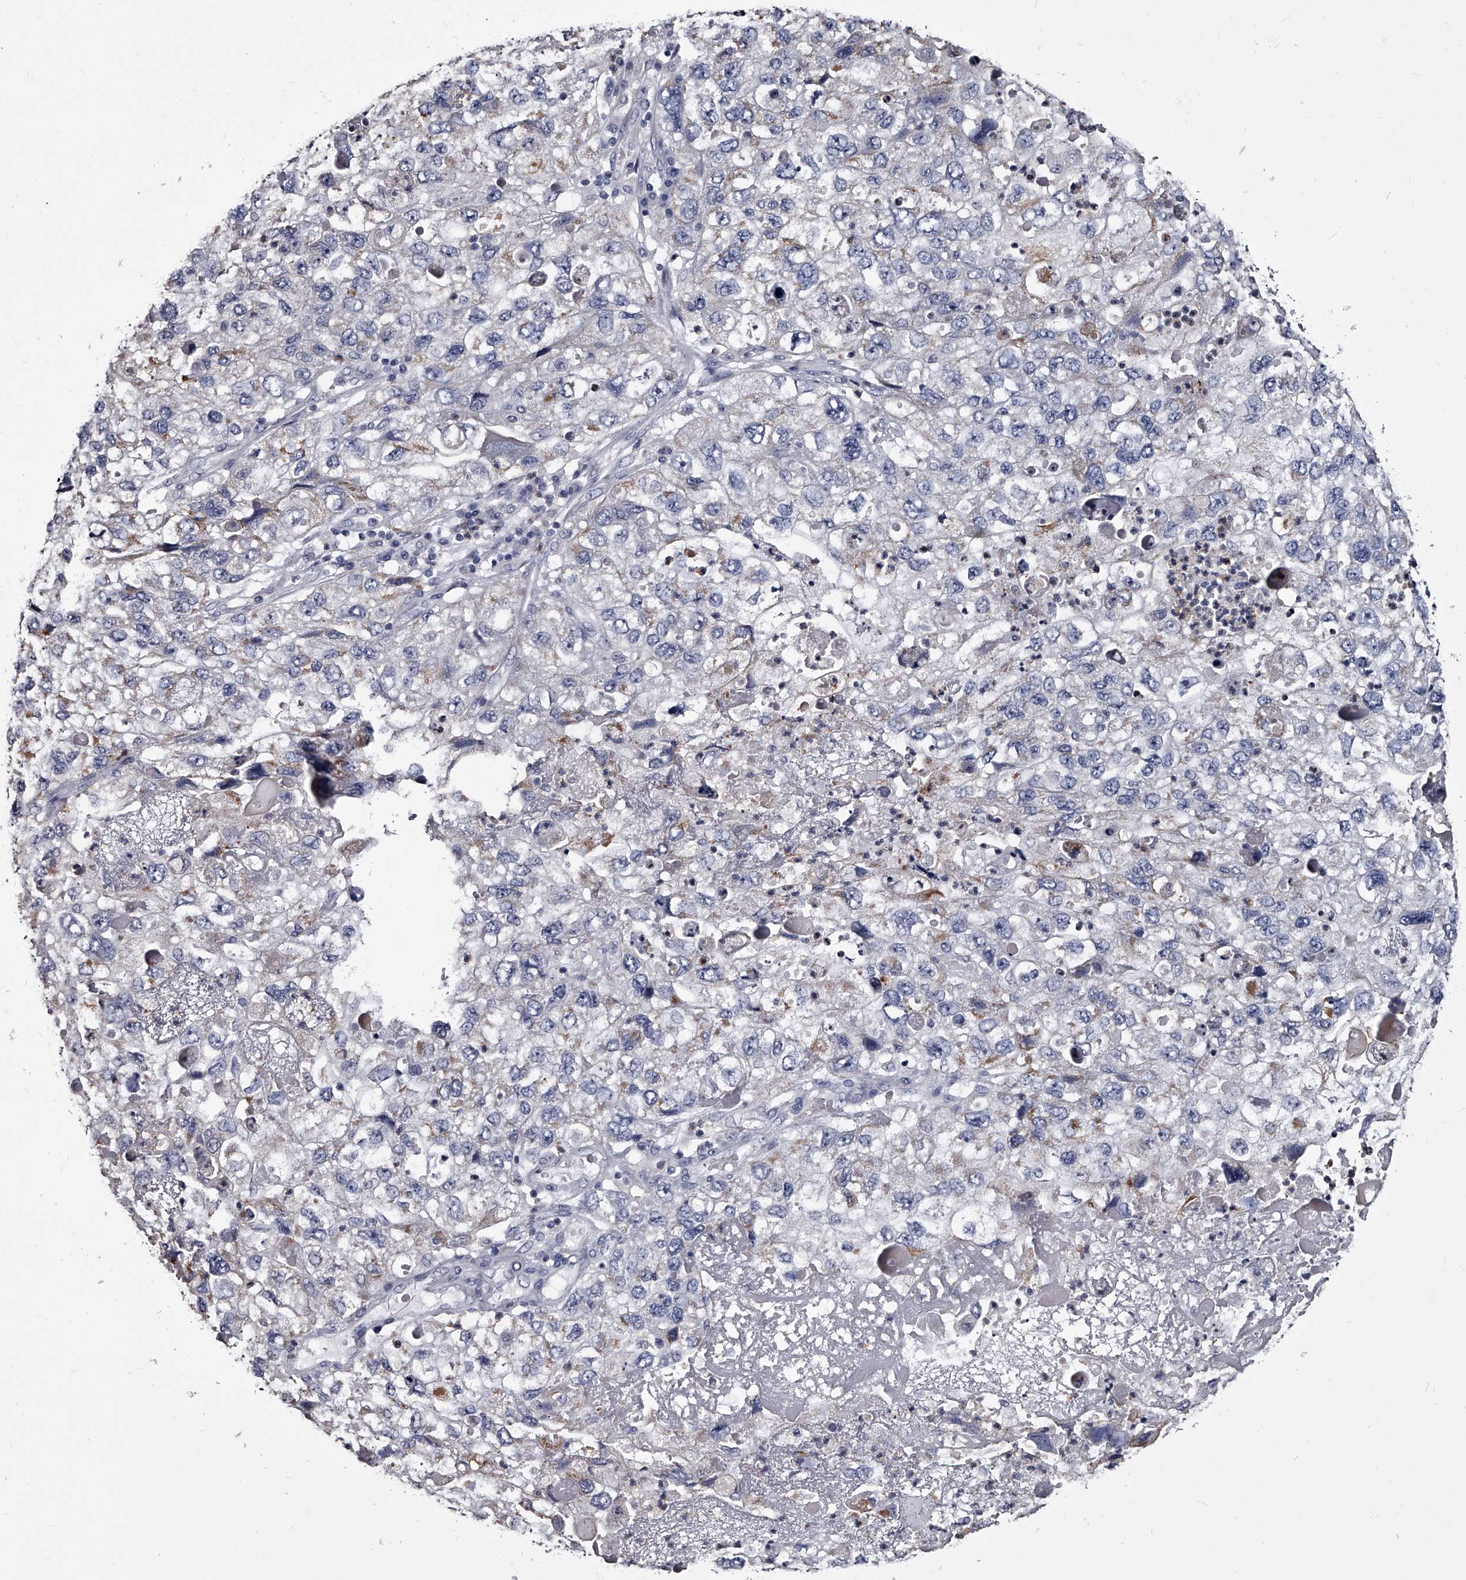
{"staining": {"intensity": "moderate", "quantity": "<25%", "location": "cytoplasmic/membranous"}, "tissue": "endometrial cancer", "cell_type": "Tumor cells", "image_type": "cancer", "snomed": [{"axis": "morphology", "description": "Adenocarcinoma, NOS"}, {"axis": "topography", "description": "Endometrium"}], "caption": "Moderate cytoplasmic/membranous expression is seen in about <25% of tumor cells in endometrial cancer (adenocarcinoma).", "gene": "GAPVD1", "patient": {"sex": "female", "age": 49}}